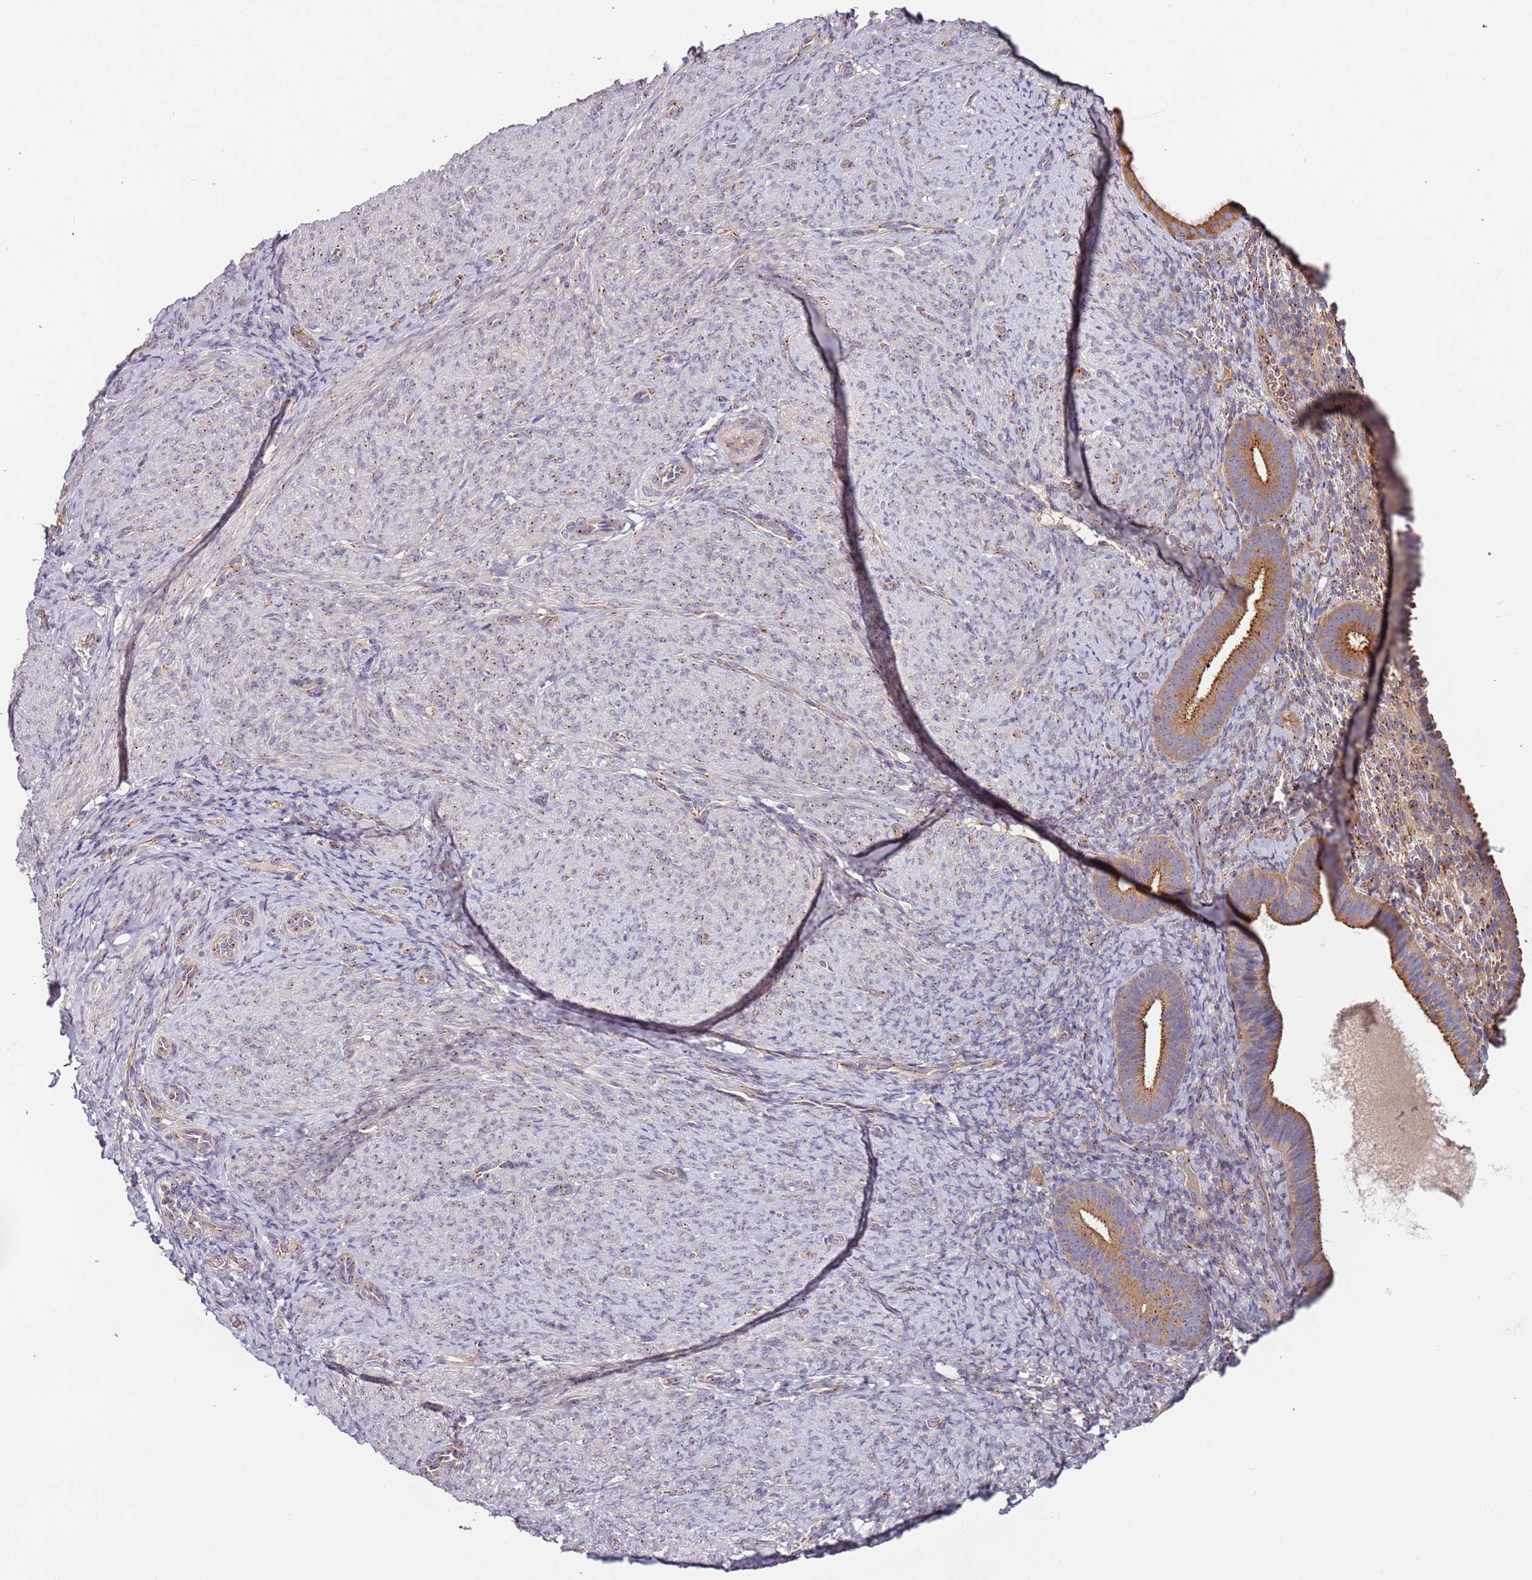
{"staining": {"intensity": "moderate", "quantity": "<25%", "location": "cytoplasmic/membranous"}, "tissue": "endometrium", "cell_type": "Cells in endometrial stroma", "image_type": "normal", "snomed": [{"axis": "morphology", "description": "Normal tissue, NOS"}, {"axis": "topography", "description": "Endometrium"}], "caption": "Moderate cytoplasmic/membranous protein positivity is identified in approximately <25% of cells in endometrial stroma in endometrium.", "gene": "AKTIP", "patient": {"sex": "female", "age": 65}}